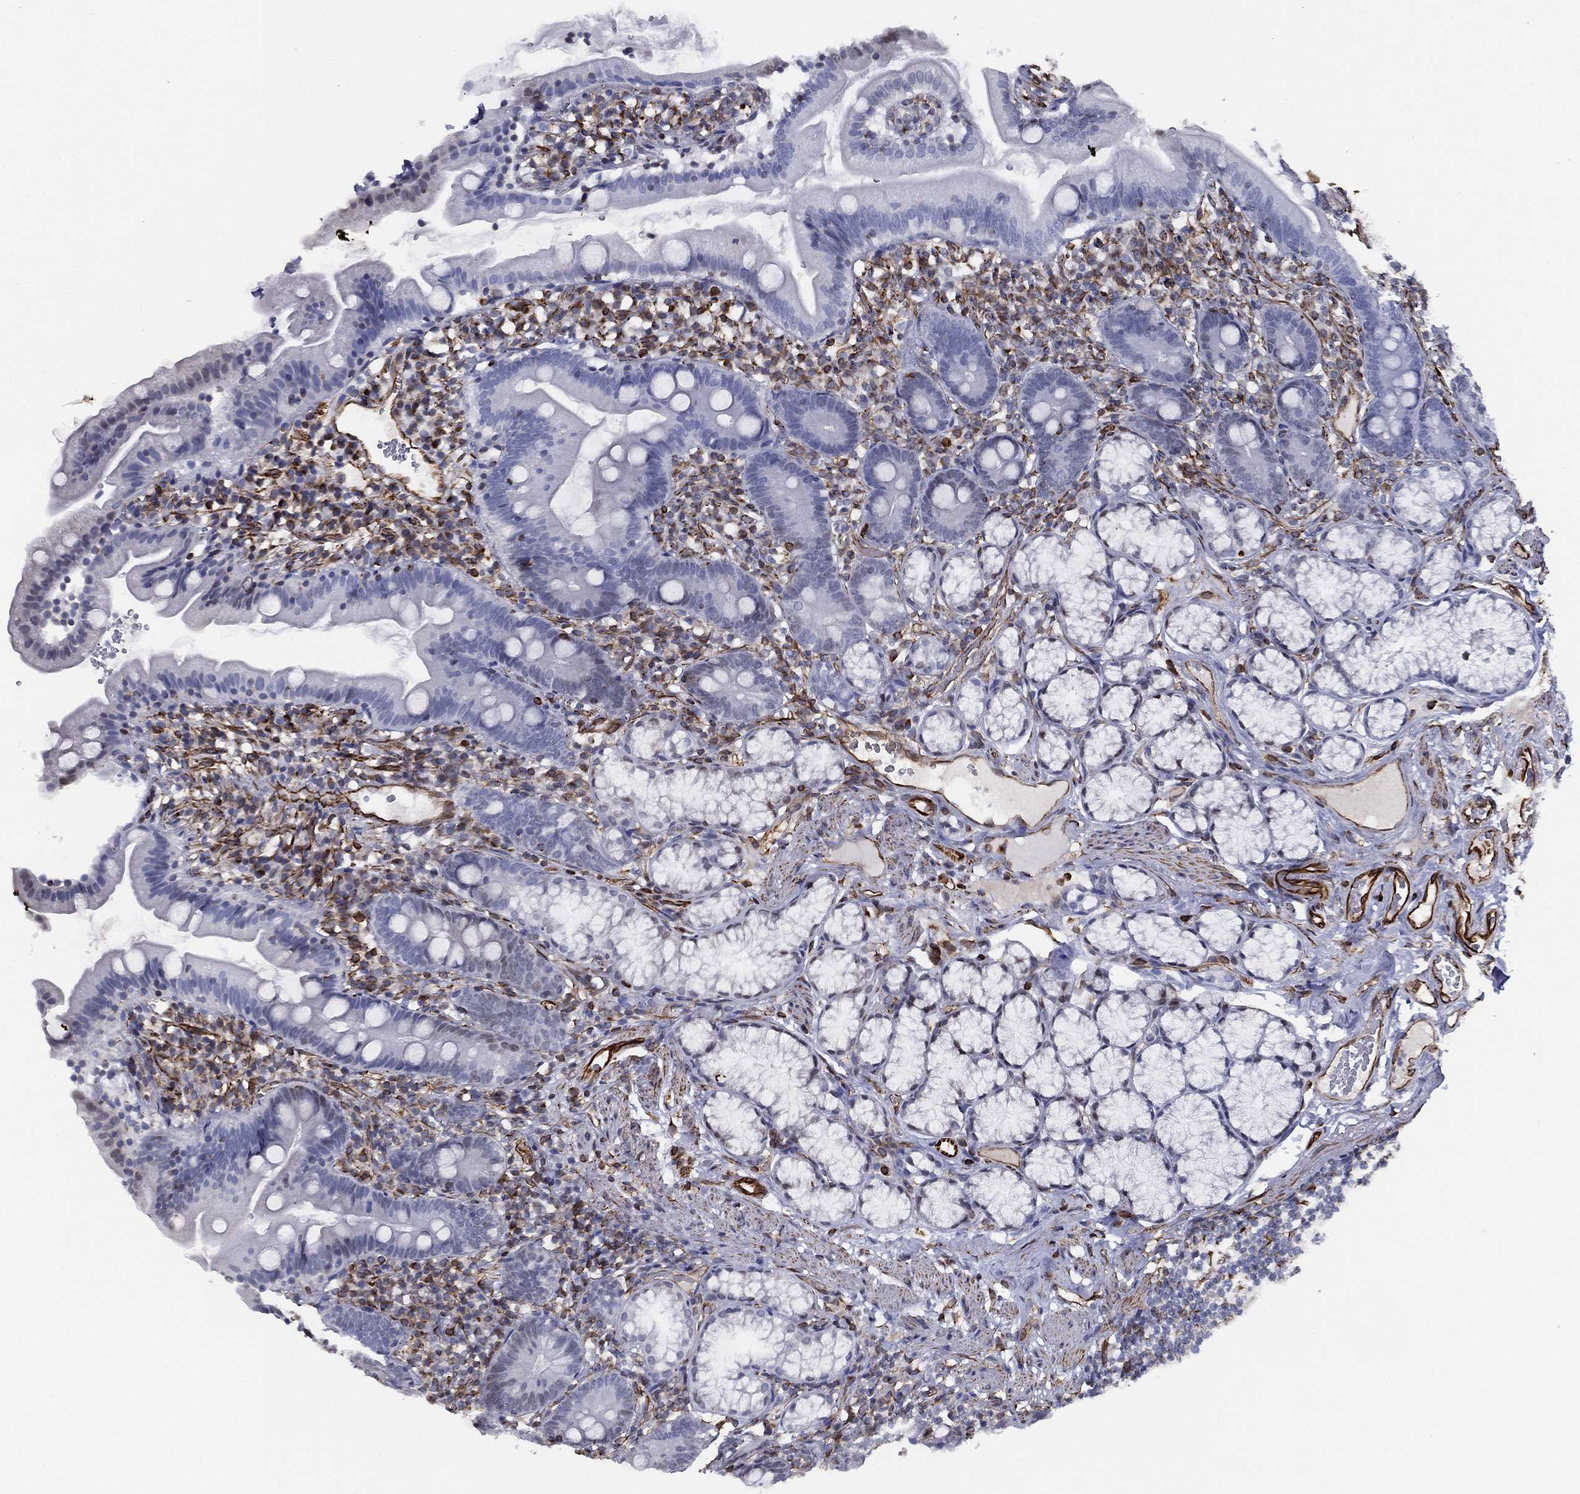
{"staining": {"intensity": "negative", "quantity": "none", "location": "none"}, "tissue": "duodenum", "cell_type": "Glandular cells", "image_type": "normal", "snomed": [{"axis": "morphology", "description": "Normal tissue, NOS"}, {"axis": "topography", "description": "Duodenum"}], "caption": "A high-resolution micrograph shows immunohistochemistry (IHC) staining of benign duodenum, which shows no significant positivity in glandular cells. (Brightfield microscopy of DAB (3,3'-diaminobenzidine) IHC at high magnification).", "gene": "MAS1", "patient": {"sex": "female", "age": 67}}